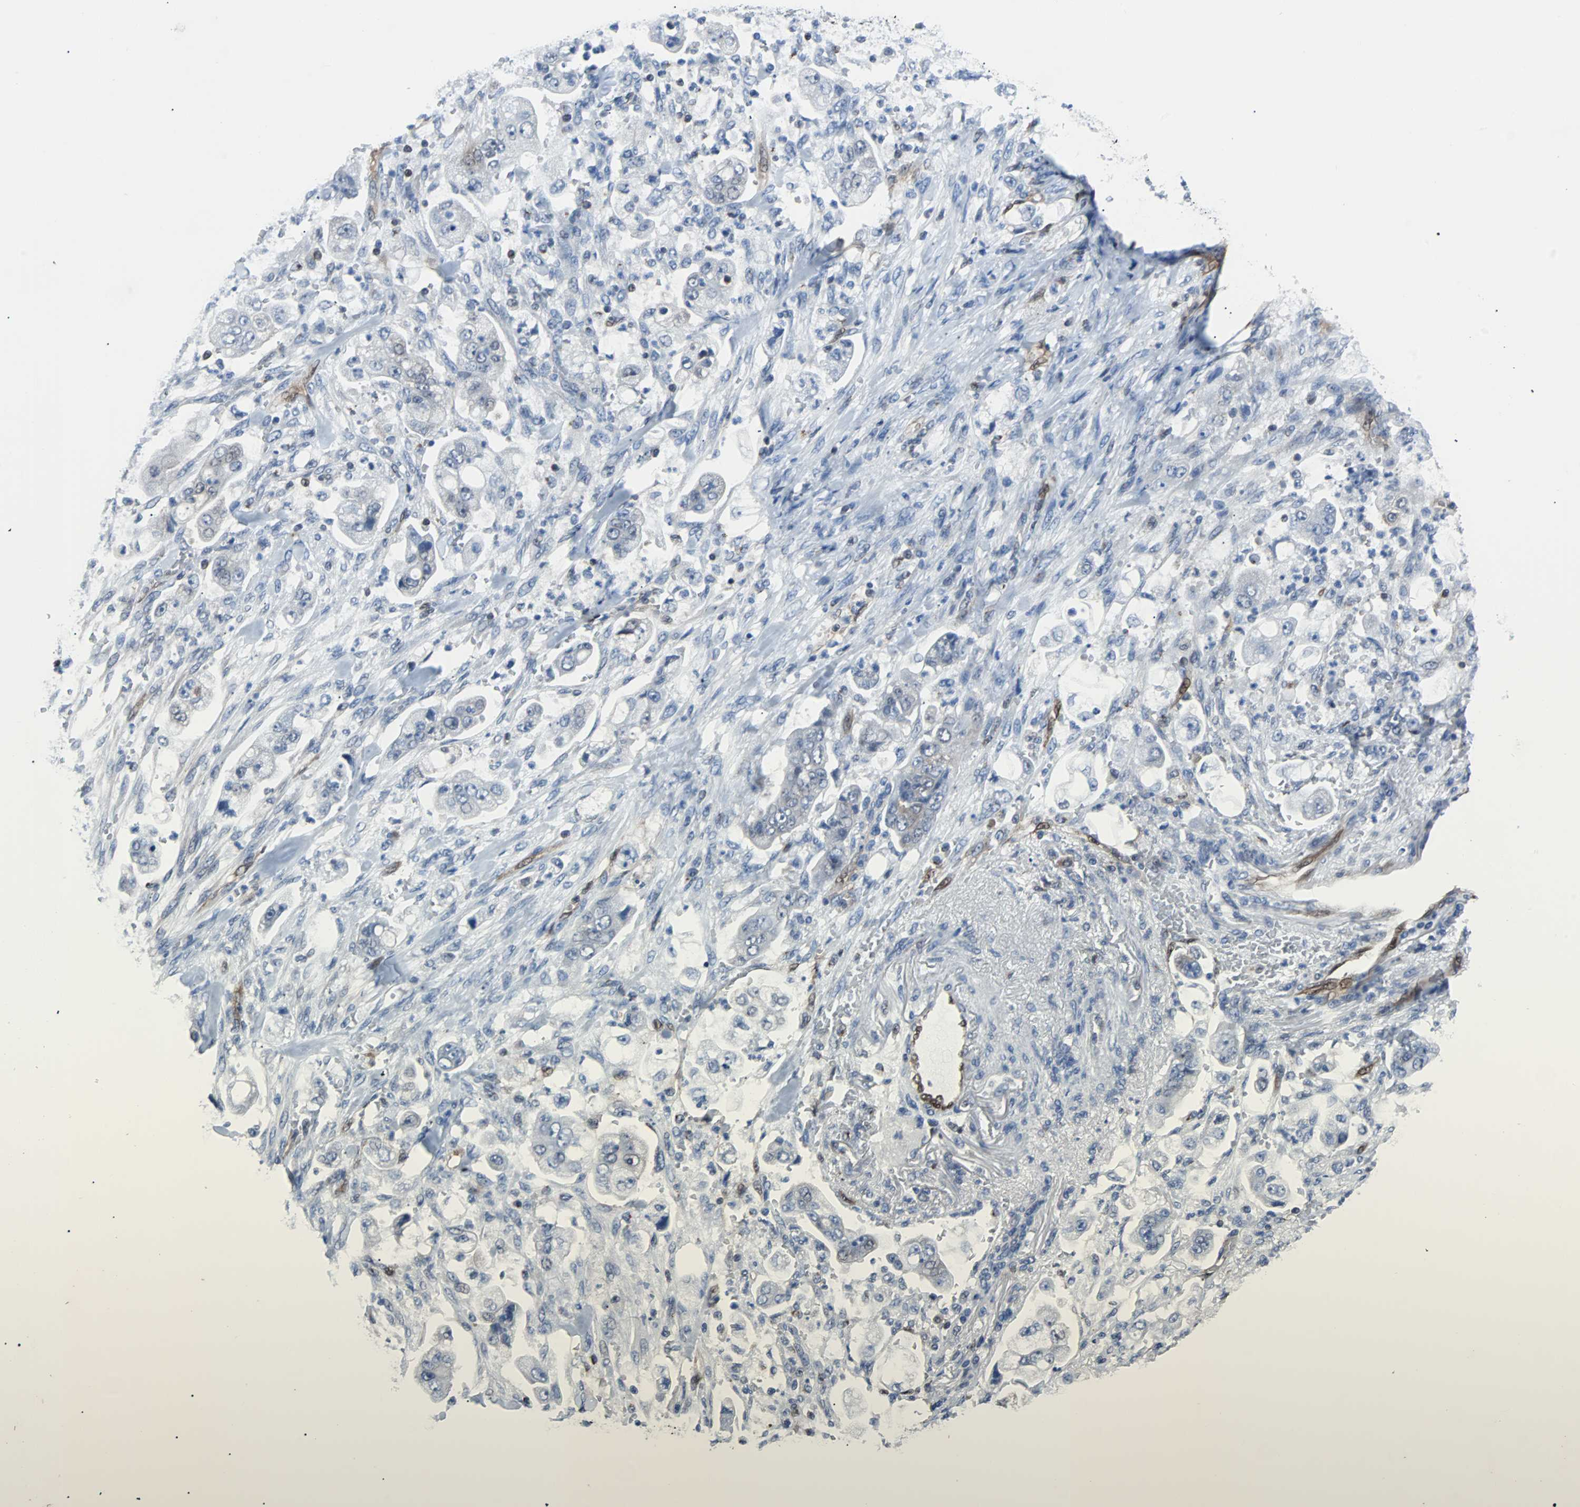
{"staining": {"intensity": "negative", "quantity": "none", "location": "none"}, "tissue": "stomach cancer", "cell_type": "Tumor cells", "image_type": "cancer", "snomed": [{"axis": "morphology", "description": "Adenocarcinoma, NOS"}, {"axis": "topography", "description": "Stomach"}], "caption": "Immunohistochemistry photomicrograph of neoplastic tissue: stomach adenocarcinoma stained with DAB reveals no significant protein positivity in tumor cells.", "gene": "MAP2K6", "patient": {"sex": "male", "age": 62}}